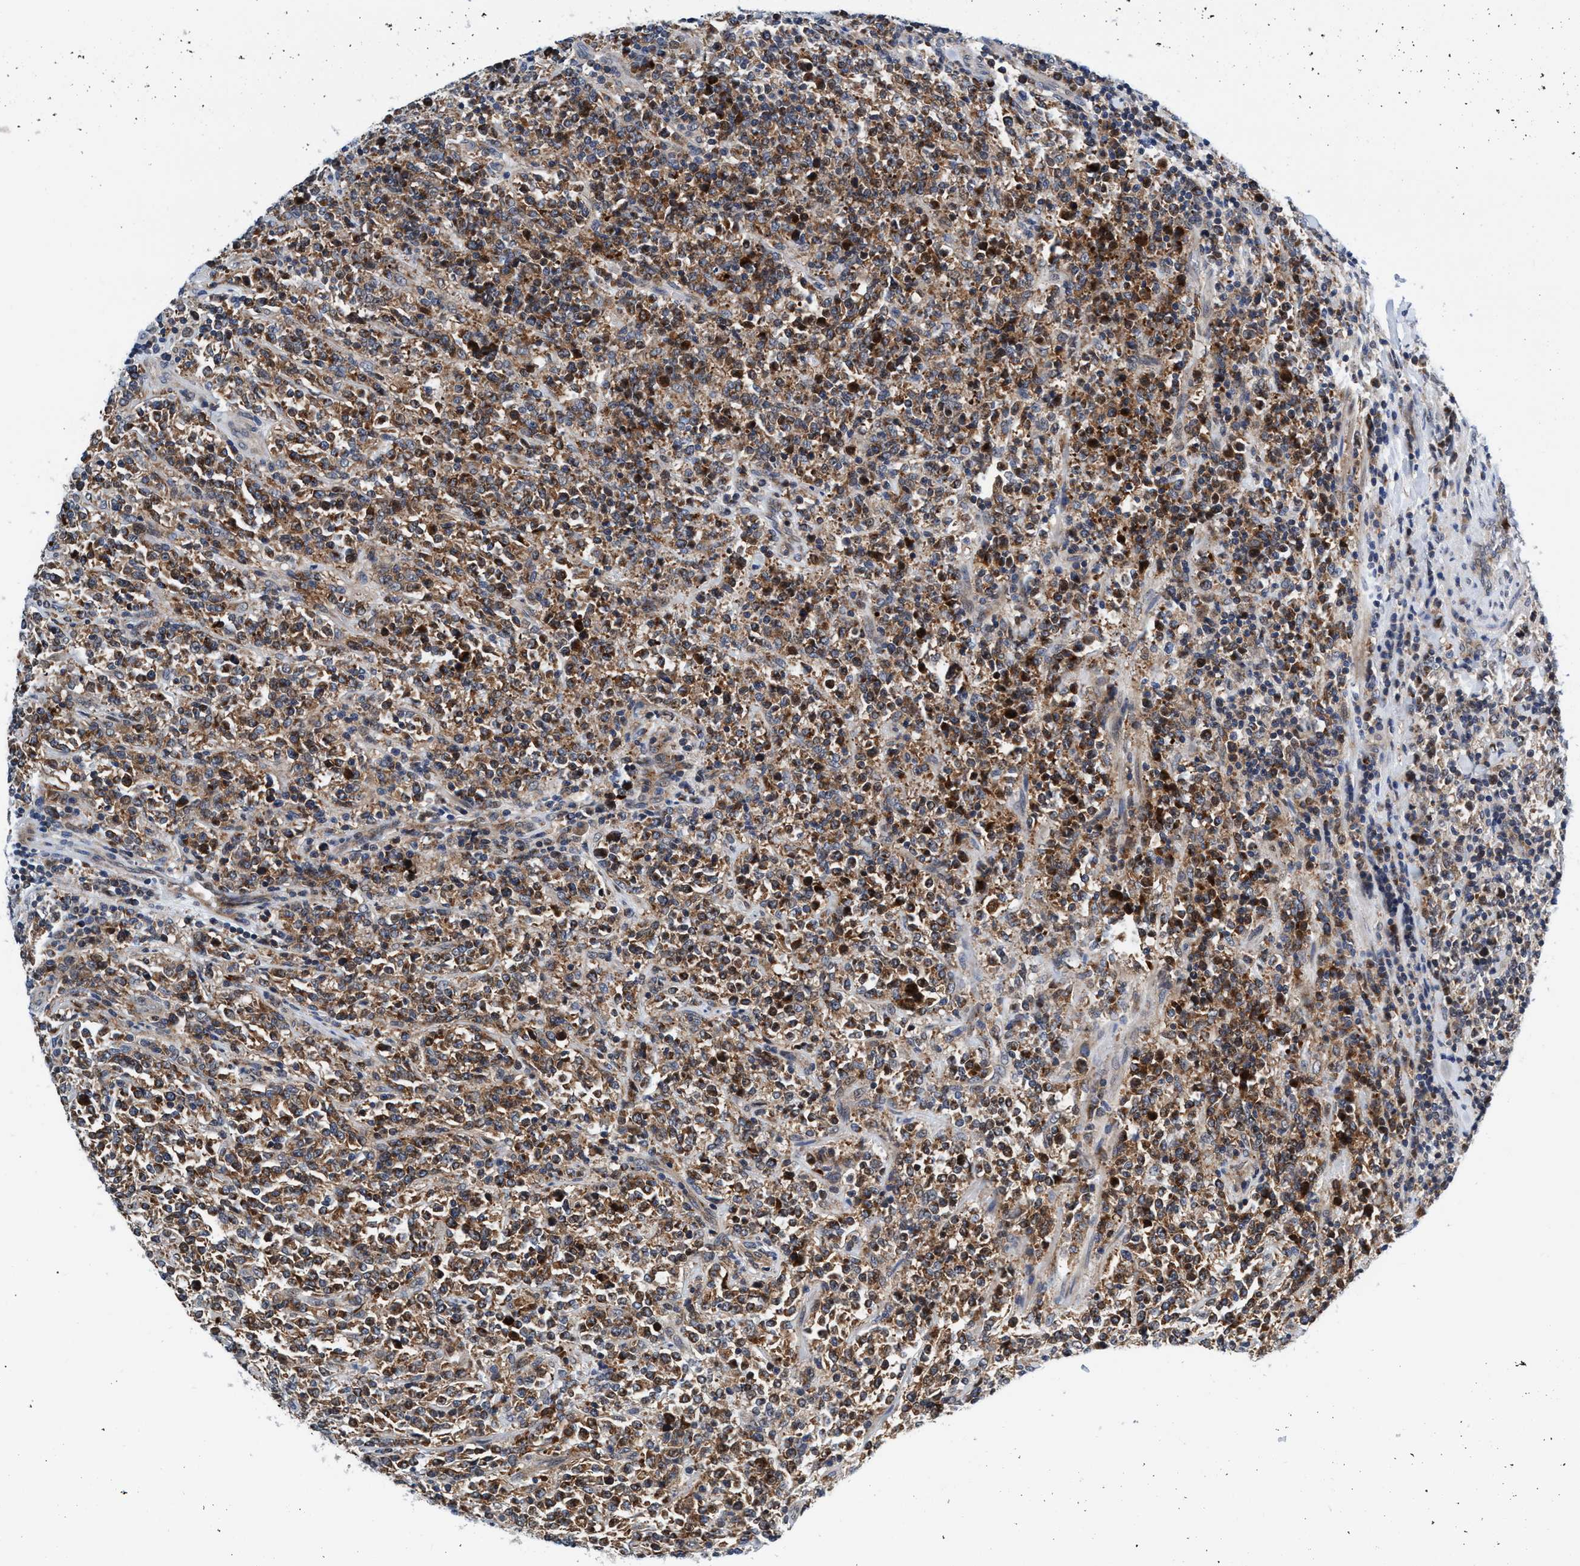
{"staining": {"intensity": "moderate", "quantity": ">75%", "location": "cytoplasmic/membranous"}, "tissue": "lymphoma", "cell_type": "Tumor cells", "image_type": "cancer", "snomed": [{"axis": "morphology", "description": "Malignant lymphoma, non-Hodgkin's type, High grade"}, {"axis": "topography", "description": "Soft tissue"}], "caption": "A brown stain shows moderate cytoplasmic/membranous staining of a protein in high-grade malignant lymphoma, non-Hodgkin's type tumor cells.", "gene": "AGAP2", "patient": {"sex": "male", "age": 18}}